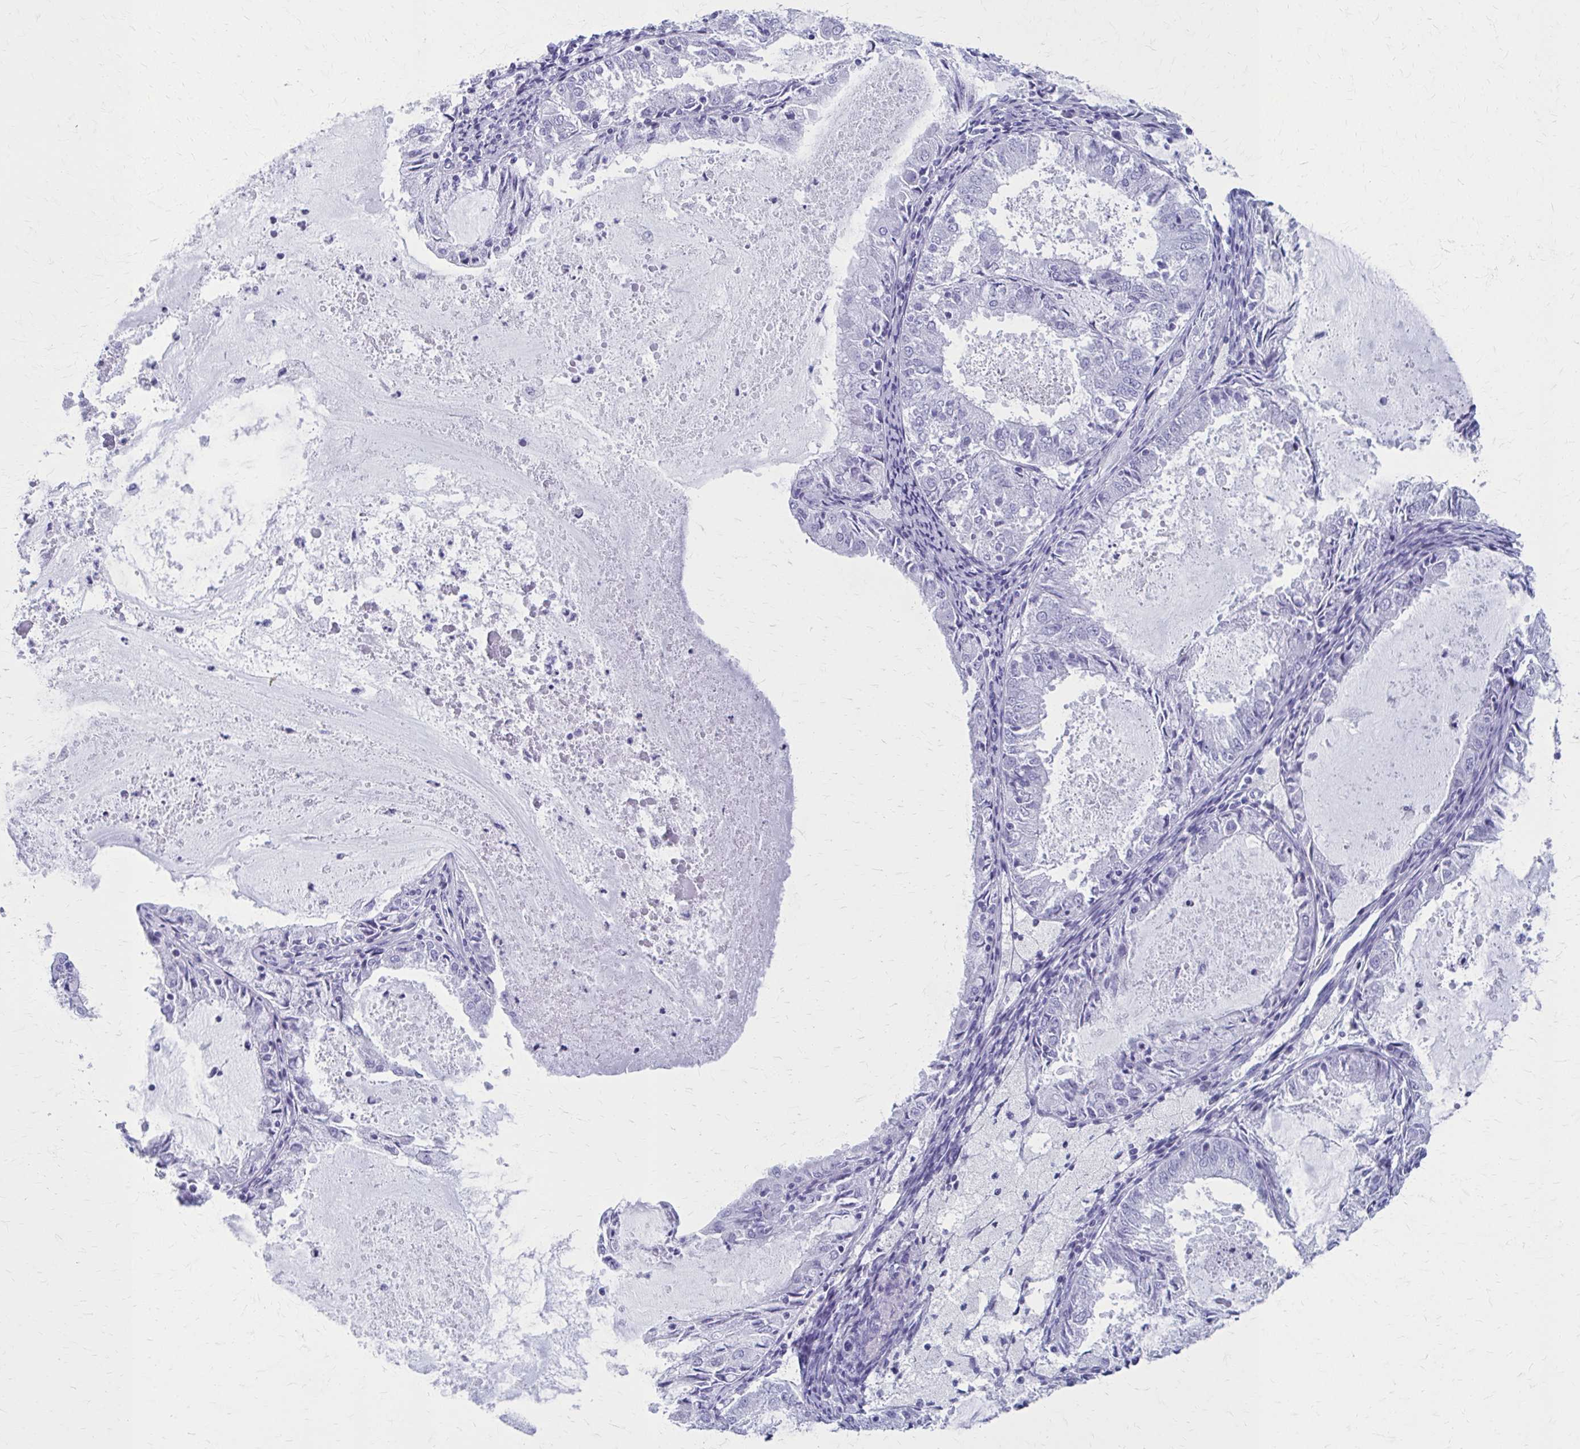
{"staining": {"intensity": "negative", "quantity": "none", "location": "none"}, "tissue": "endometrial cancer", "cell_type": "Tumor cells", "image_type": "cancer", "snomed": [{"axis": "morphology", "description": "Adenocarcinoma, NOS"}, {"axis": "topography", "description": "Endometrium"}], "caption": "Immunohistochemistry (IHC) image of human adenocarcinoma (endometrial) stained for a protein (brown), which exhibits no expression in tumor cells. (DAB IHC, high magnification).", "gene": "CELF5", "patient": {"sex": "female", "age": 57}}